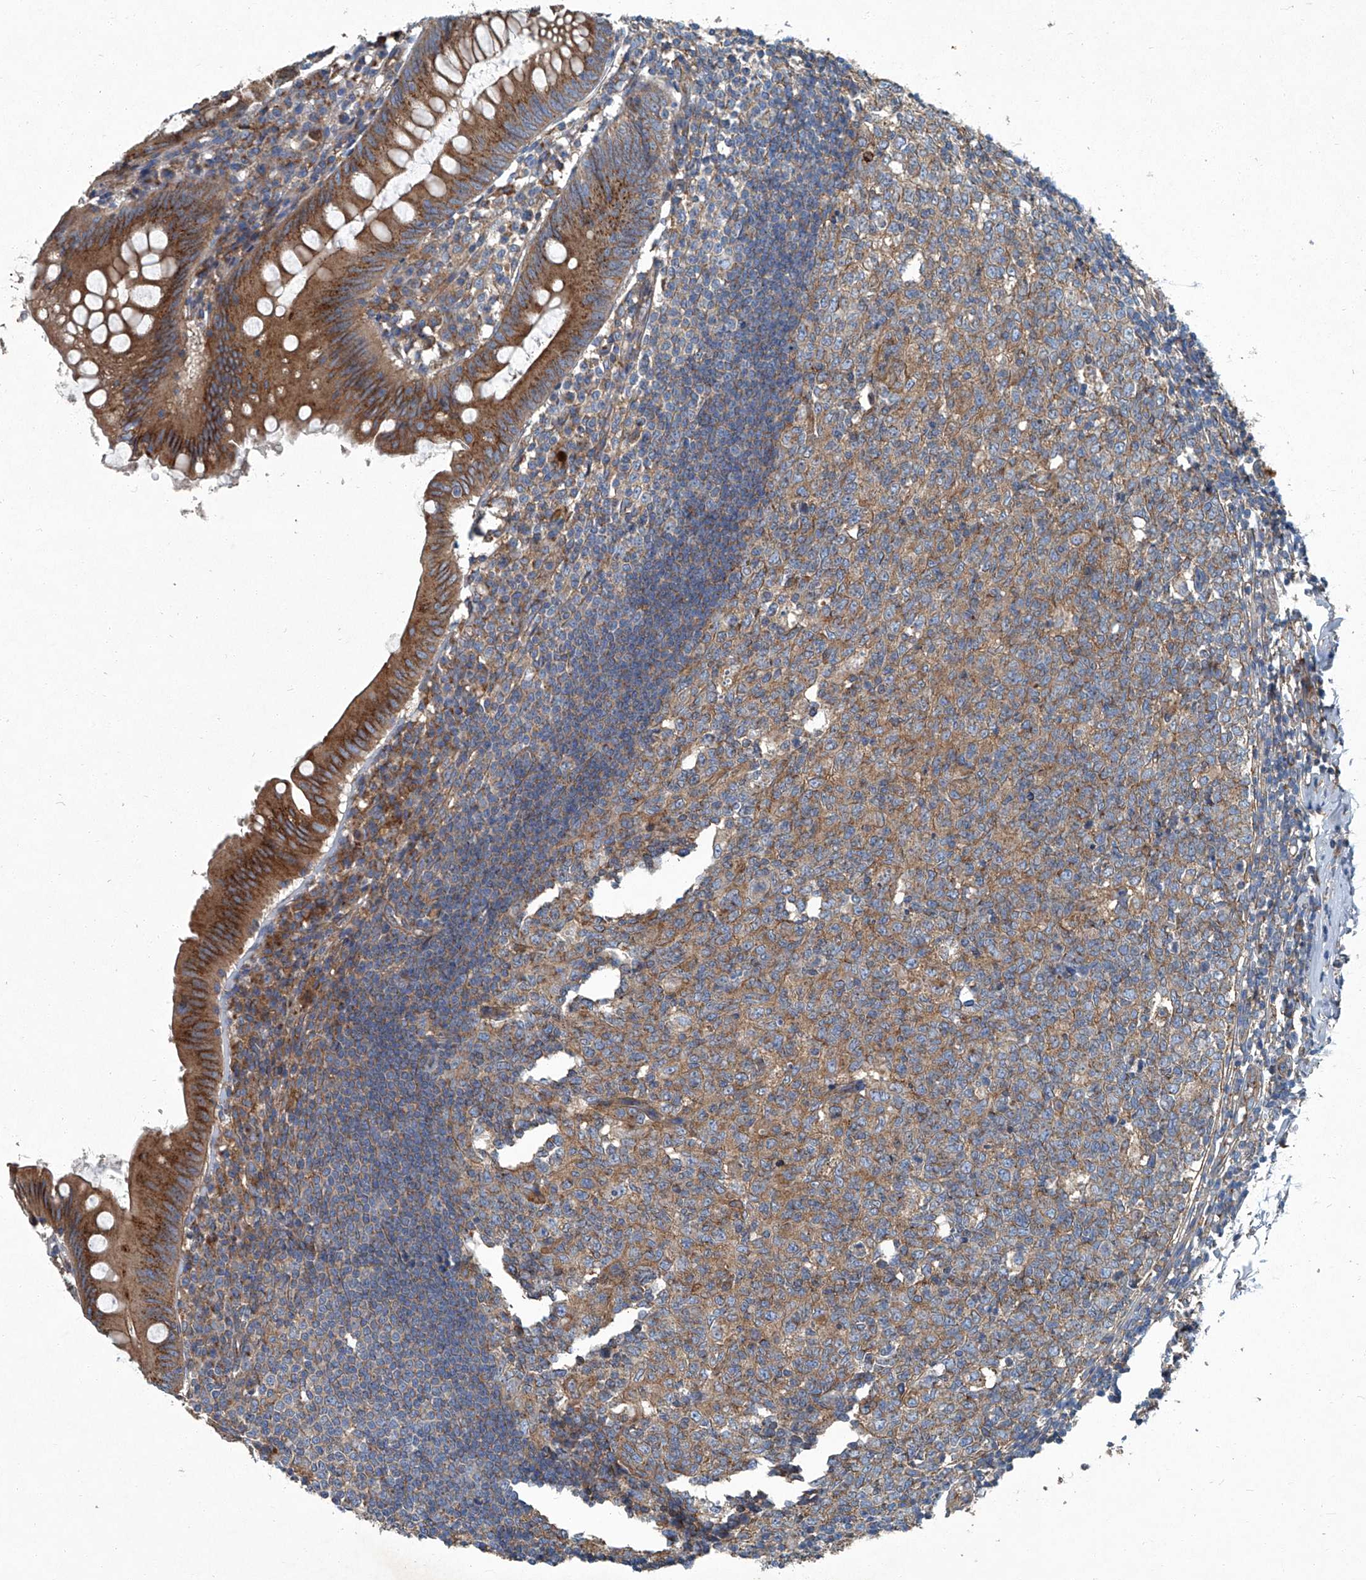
{"staining": {"intensity": "strong", "quantity": ">75%", "location": "cytoplasmic/membranous"}, "tissue": "appendix", "cell_type": "Glandular cells", "image_type": "normal", "snomed": [{"axis": "morphology", "description": "Normal tissue, NOS"}, {"axis": "topography", "description": "Appendix"}], "caption": "Immunohistochemical staining of unremarkable human appendix displays high levels of strong cytoplasmic/membranous positivity in about >75% of glandular cells.", "gene": "PIGH", "patient": {"sex": "female", "age": 54}}